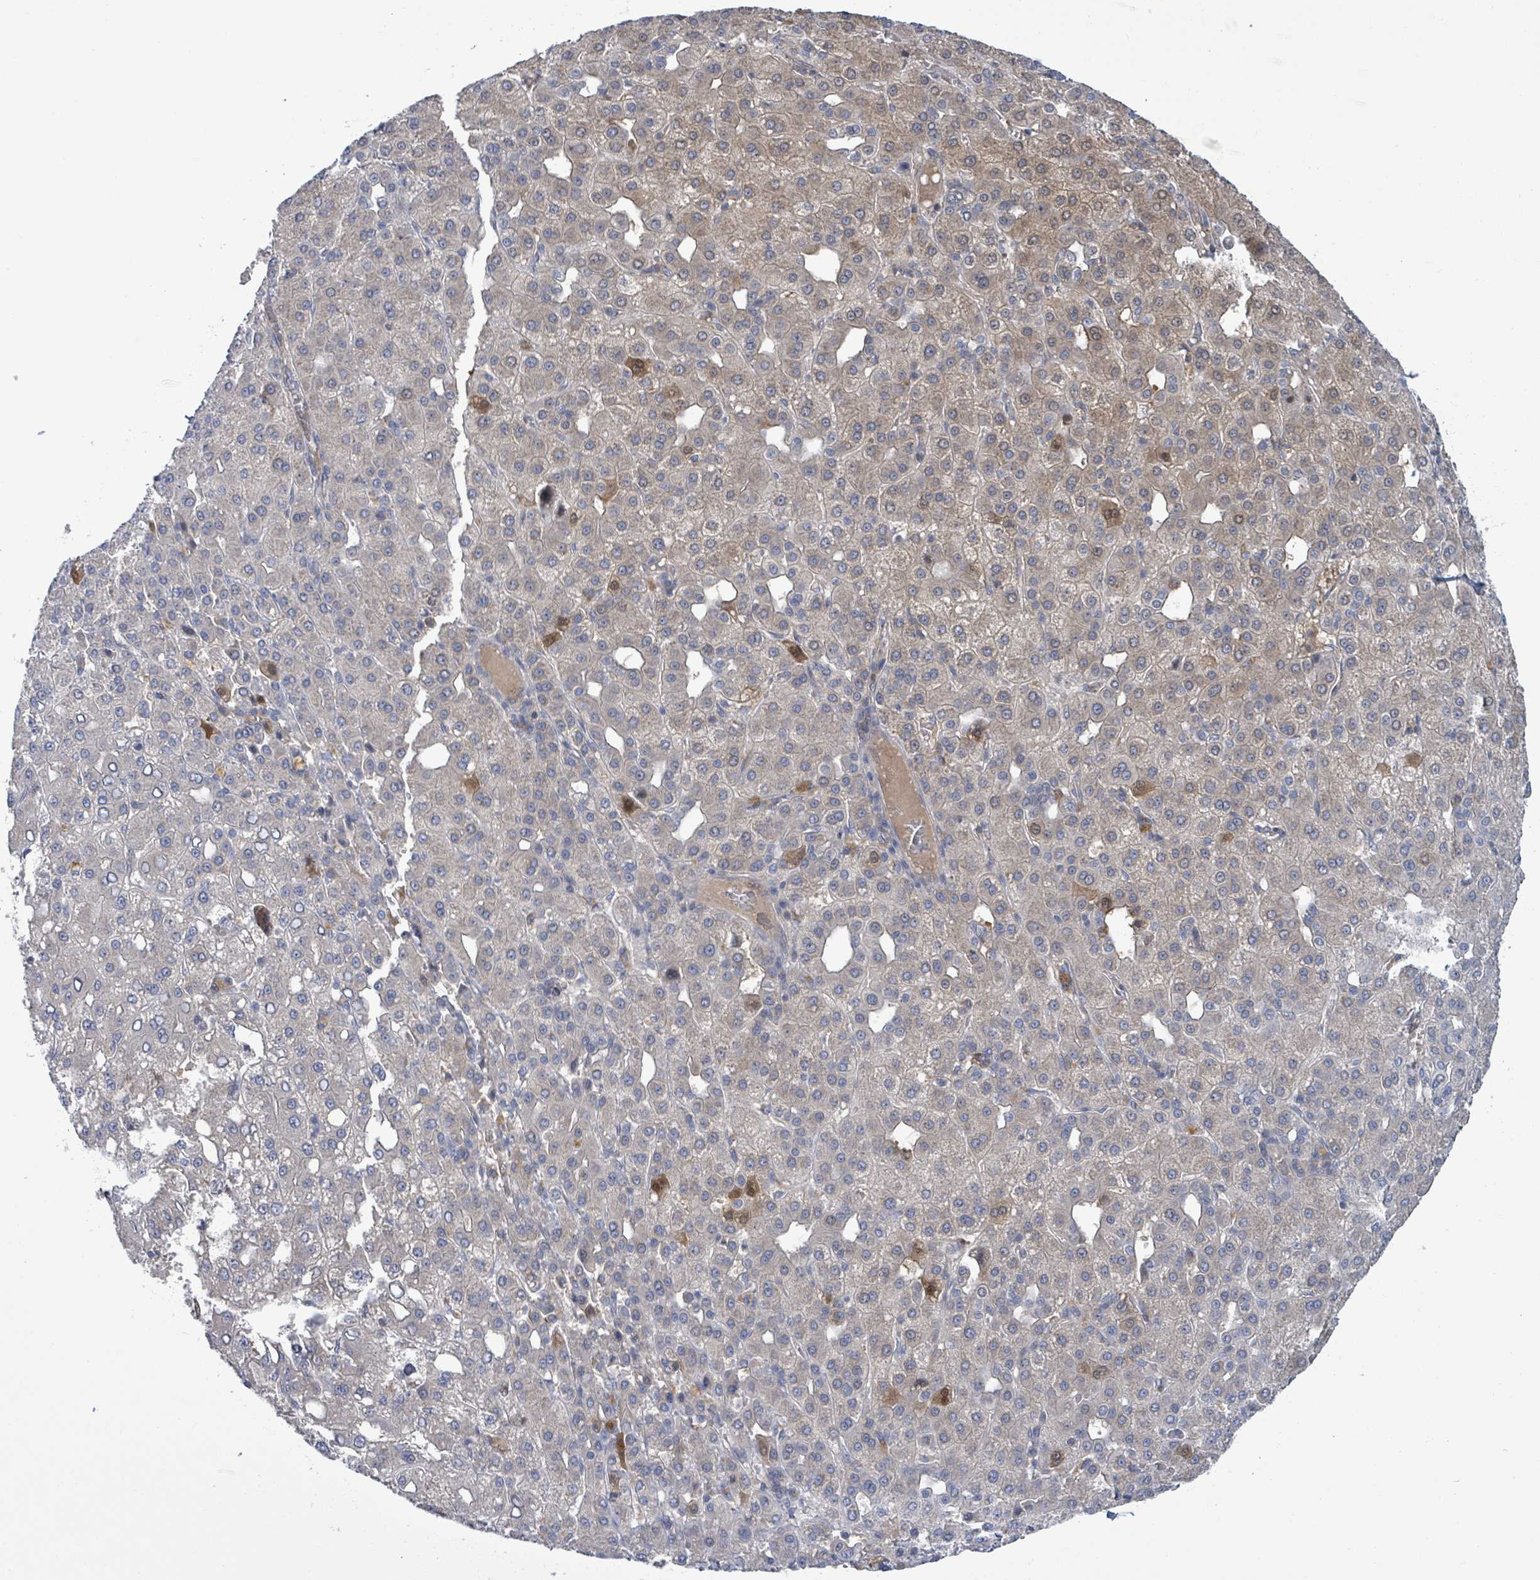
{"staining": {"intensity": "weak", "quantity": "<25%", "location": "cytoplasmic/membranous"}, "tissue": "liver cancer", "cell_type": "Tumor cells", "image_type": "cancer", "snomed": [{"axis": "morphology", "description": "Carcinoma, Hepatocellular, NOS"}, {"axis": "topography", "description": "Liver"}], "caption": "Protein analysis of liver cancer demonstrates no significant positivity in tumor cells. The staining is performed using DAB brown chromogen with nuclei counter-stained in using hematoxylin.", "gene": "PGAM1", "patient": {"sex": "male", "age": 65}}